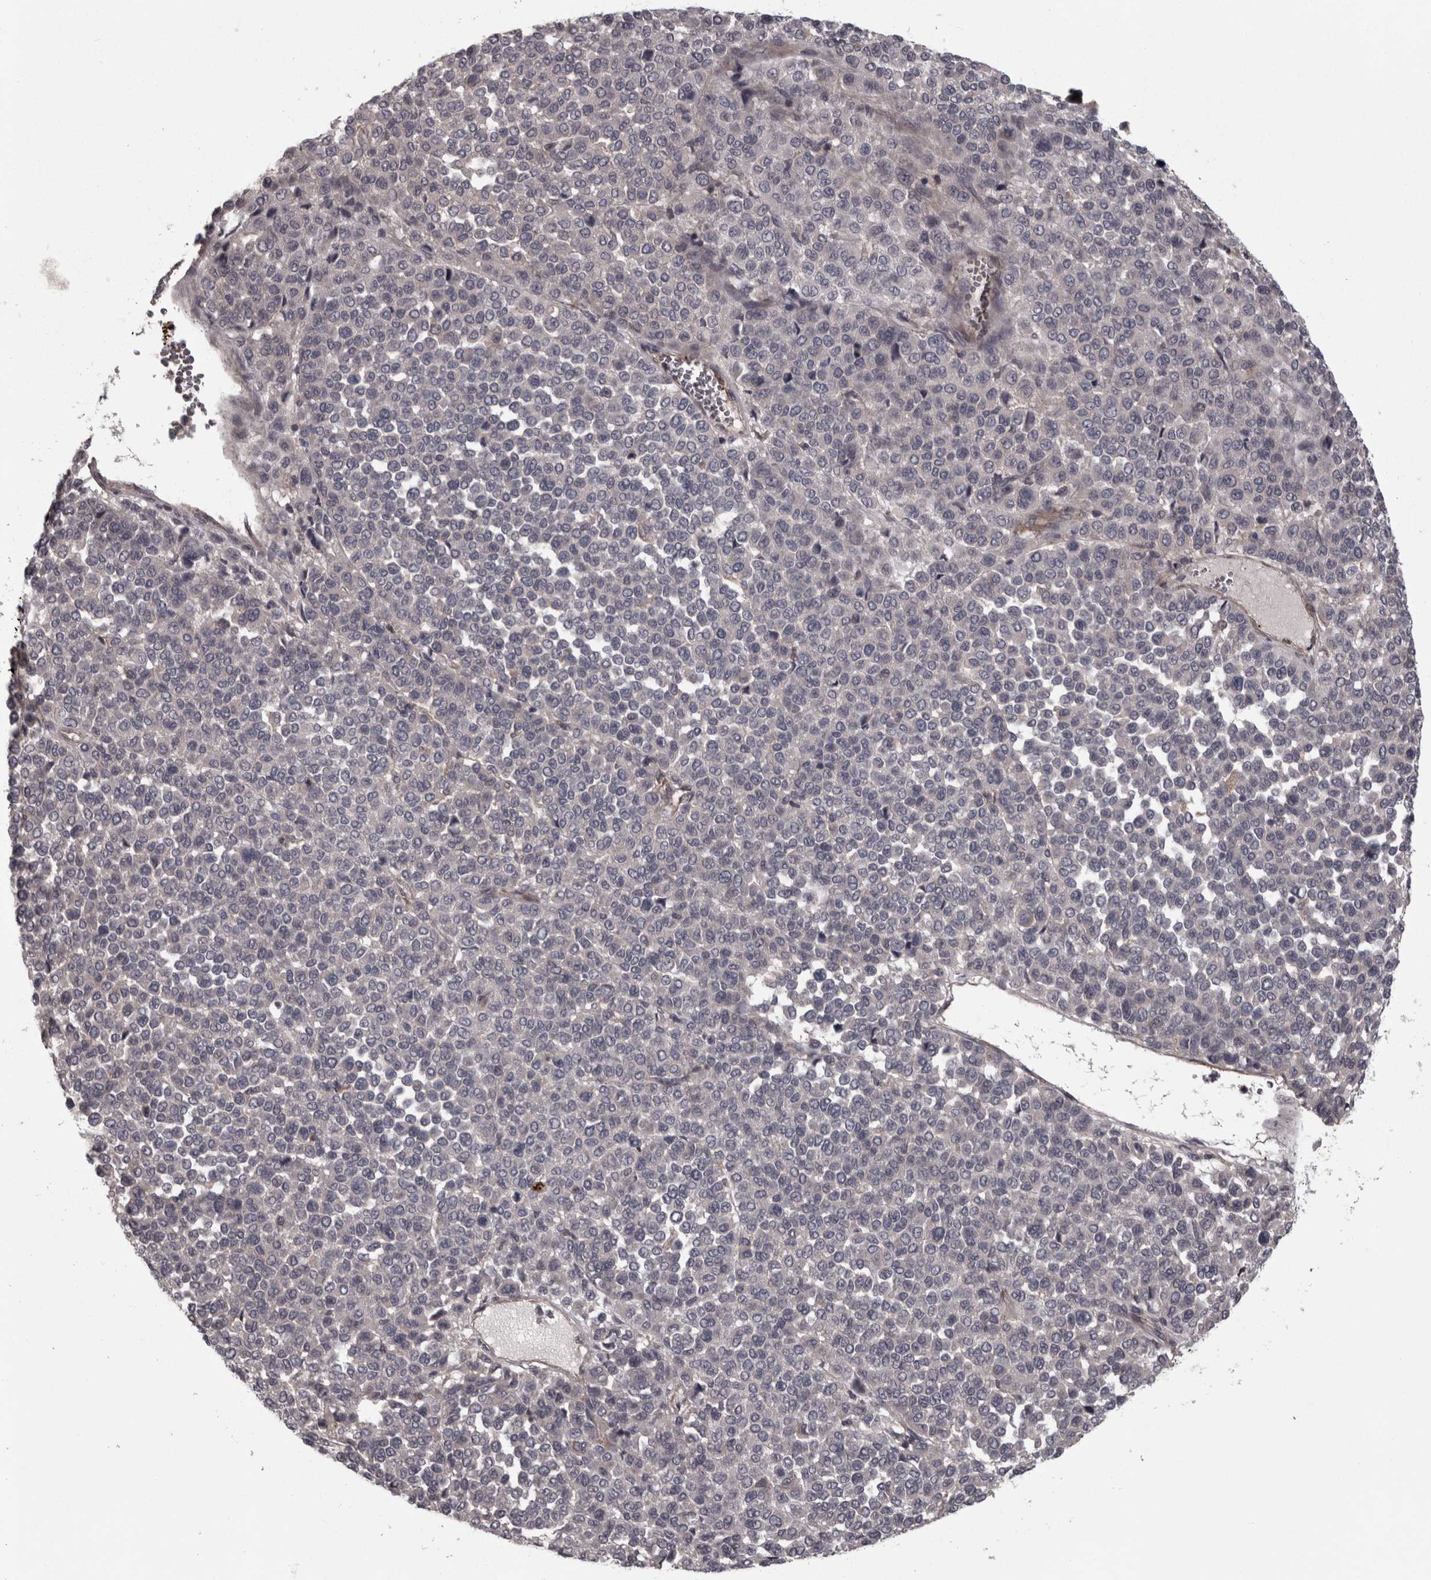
{"staining": {"intensity": "negative", "quantity": "none", "location": "none"}, "tissue": "melanoma", "cell_type": "Tumor cells", "image_type": "cancer", "snomed": [{"axis": "morphology", "description": "Malignant melanoma, Metastatic site"}, {"axis": "topography", "description": "Pancreas"}], "caption": "Micrograph shows no protein positivity in tumor cells of malignant melanoma (metastatic site) tissue. The staining is performed using DAB (3,3'-diaminobenzidine) brown chromogen with nuclei counter-stained in using hematoxylin.", "gene": "RSU1", "patient": {"sex": "female", "age": 30}}